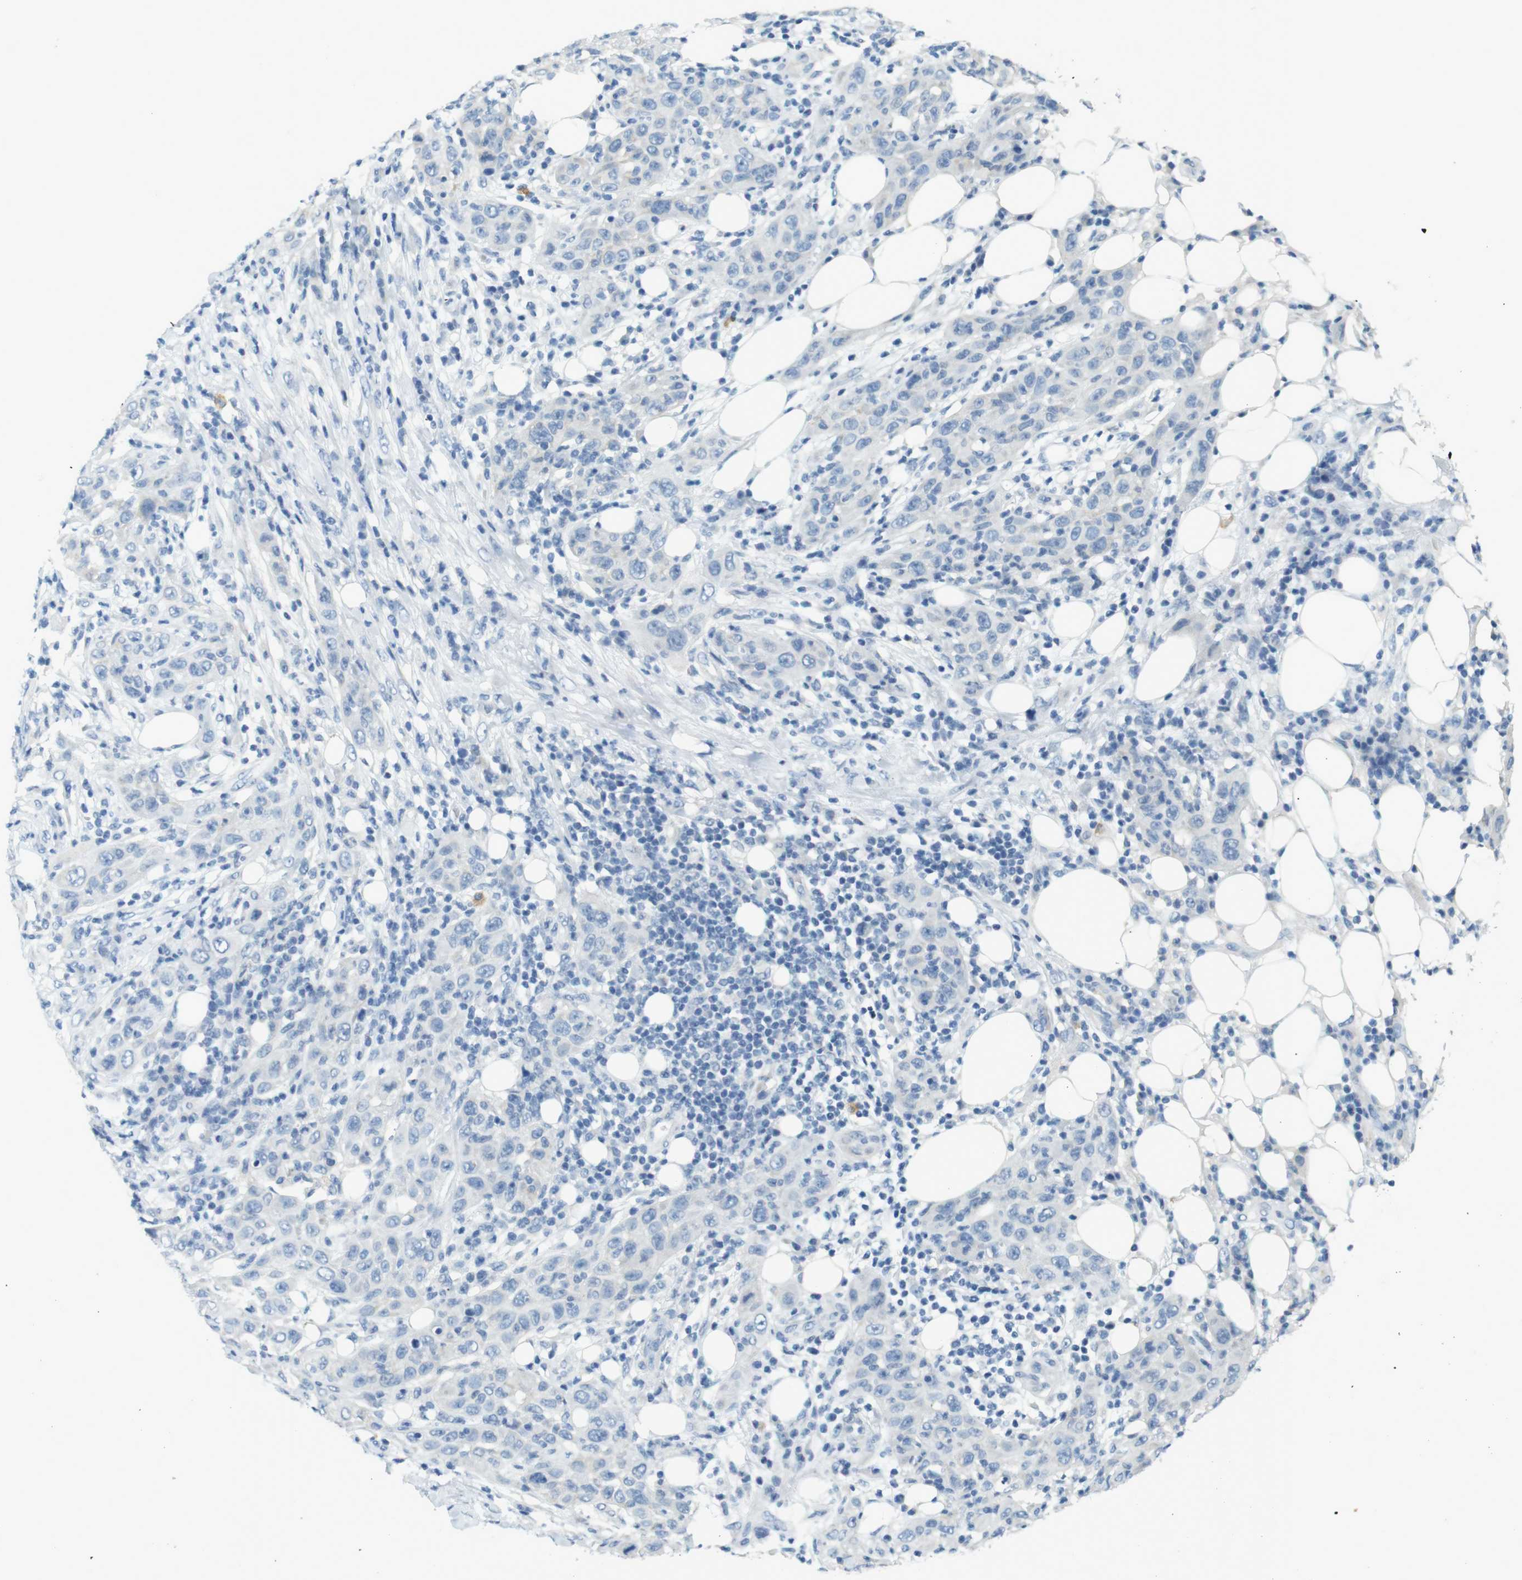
{"staining": {"intensity": "negative", "quantity": "none", "location": "none"}, "tissue": "skin cancer", "cell_type": "Tumor cells", "image_type": "cancer", "snomed": [{"axis": "morphology", "description": "Squamous cell carcinoma, NOS"}, {"axis": "topography", "description": "Skin"}], "caption": "DAB immunohistochemical staining of skin squamous cell carcinoma reveals no significant staining in tumor cells.", "gene": "LRRK2", "patient": {"sex": "female", "age": 88}}